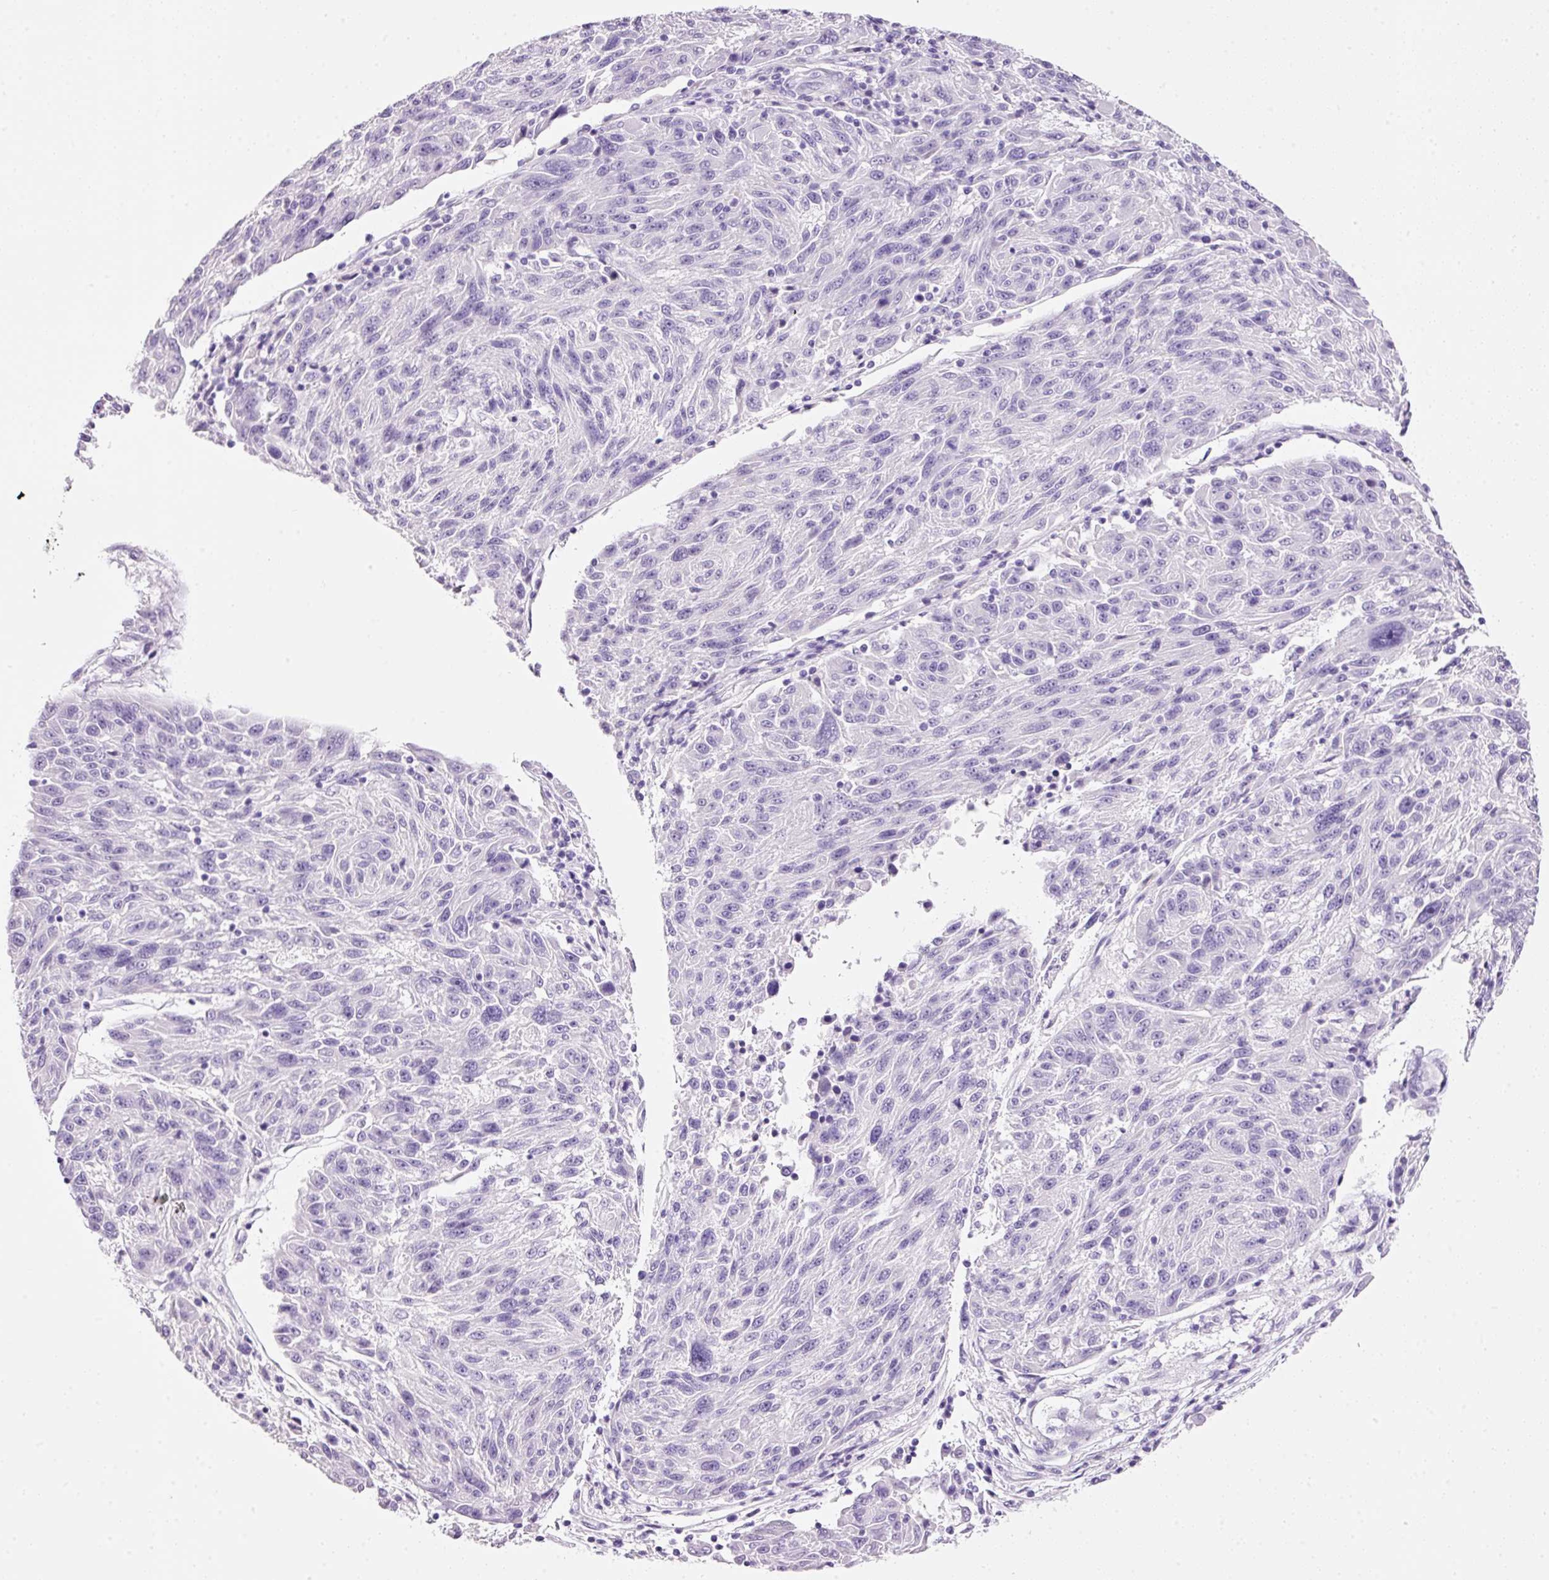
{"staining": {"intensity": "negative", "quantity": "none", "location": "none"}, "tissue": "melanoma", "cell_type": "Tumor cells", "image_type": "cancer", "snomed": [{"axis": "morphology", "description": "Malignant melanoma, NOS"}, {"axis": "topography", "description": "Skin"}], "caption": "There is no significant expression in tumor cells of malignant melanoma.", "gene": "BSND", "patient": {"sex": "male", "age": 53}}